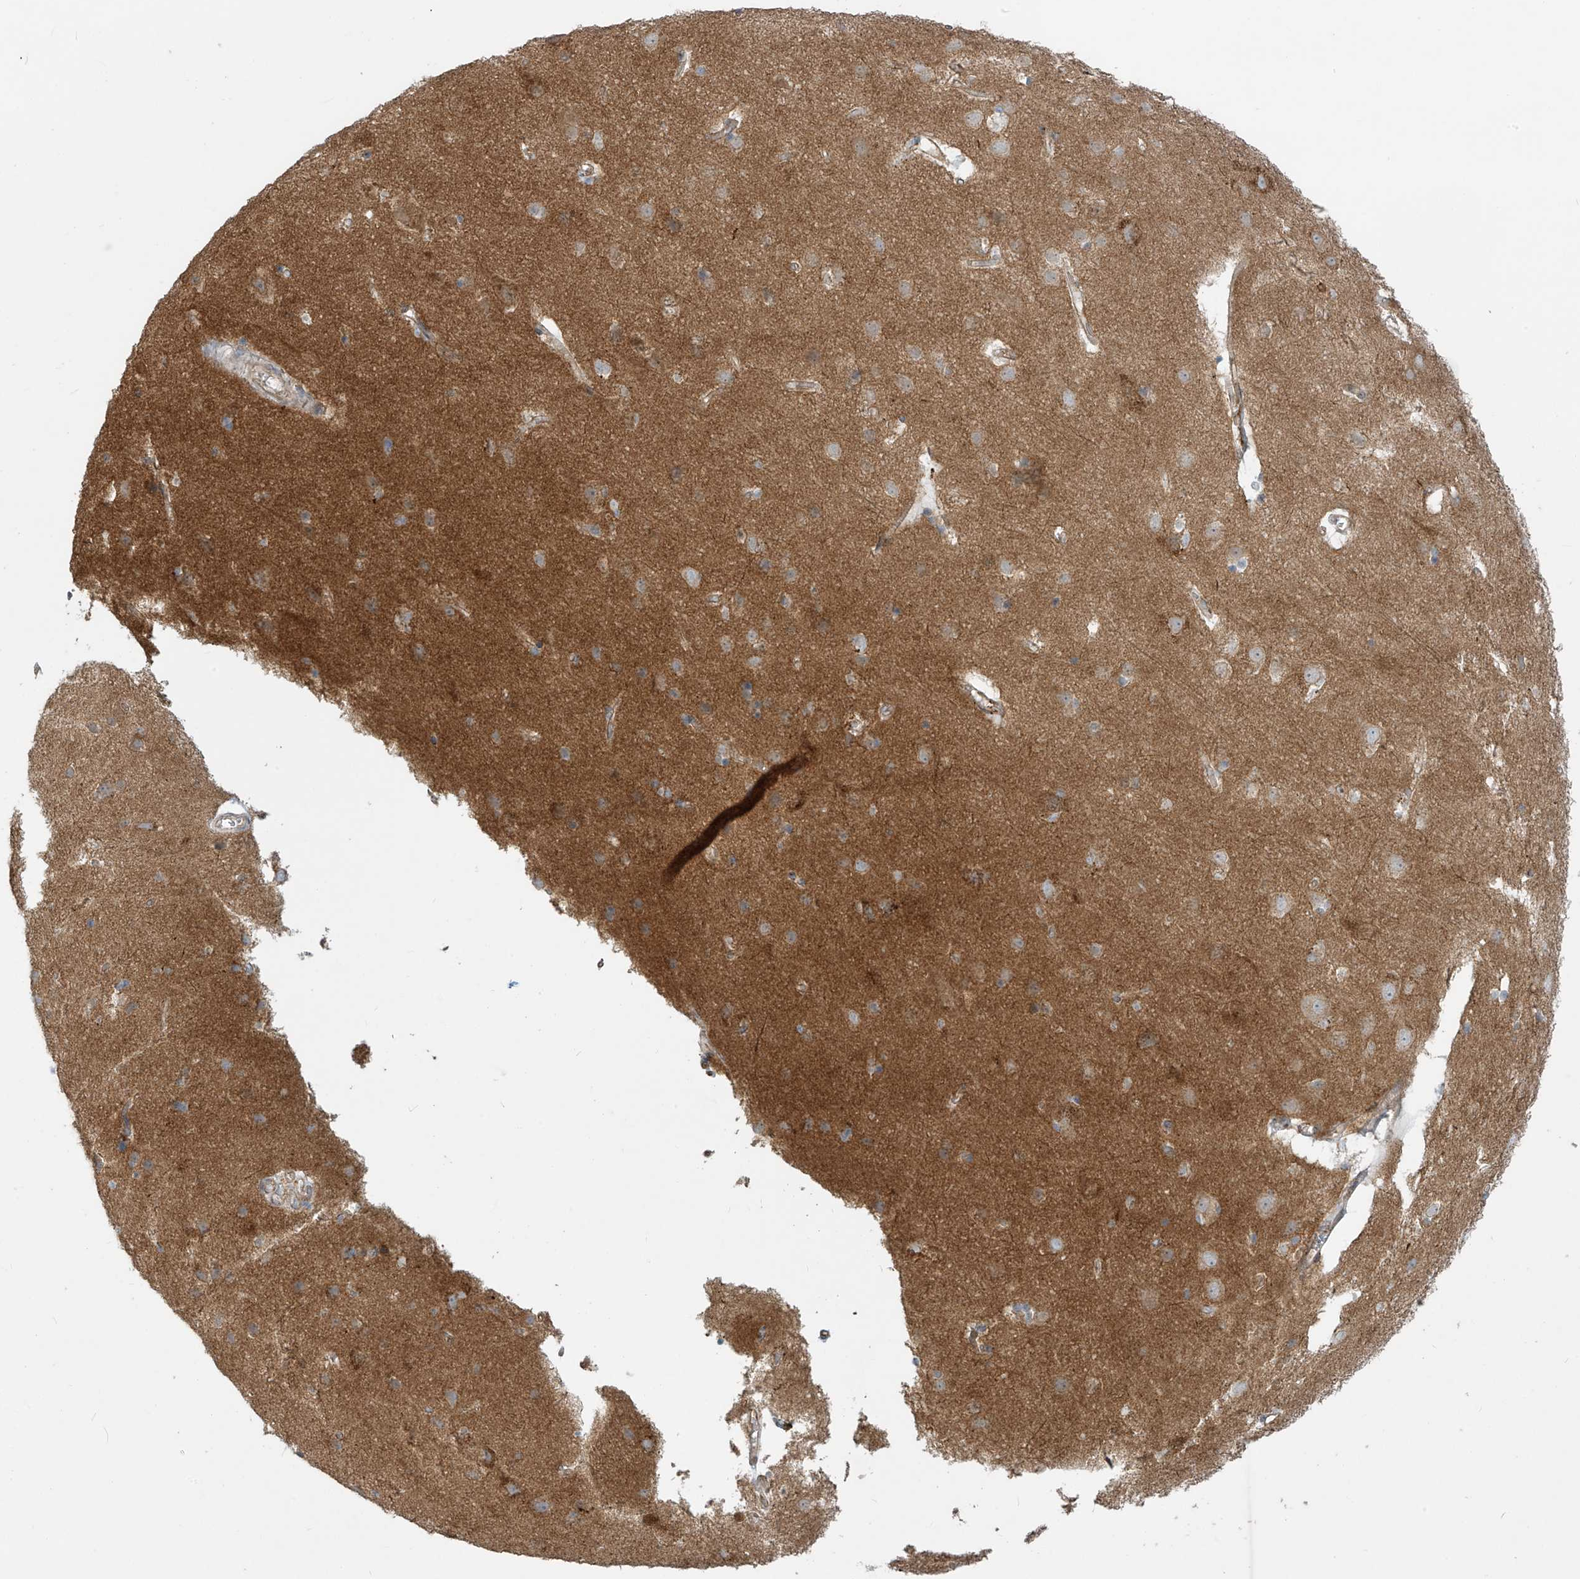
{"staining": {"intensity": "weak", "quantity": ">75%", "location": "cytoplasmic/membranous"}, "tissue": "cerebral cortex", "cell_type": "Endothelial cells", "image_type": "normal", "snomed": [{"axis": "morphology", "description": "Normal tissue, NOS"}, {"axis": "topography", "description": "Cerebral cortex"}], "caption": "Immunohistochemistry (IHC) image of normal human cerebral cortex stained for a protein (brown), which demonstrates low levels of weak cytoplasmic/membranous positivity in about >75% of endothelial cells.", "gene": "LZTS3", "patient": {"sex": "male", "age": 54}}